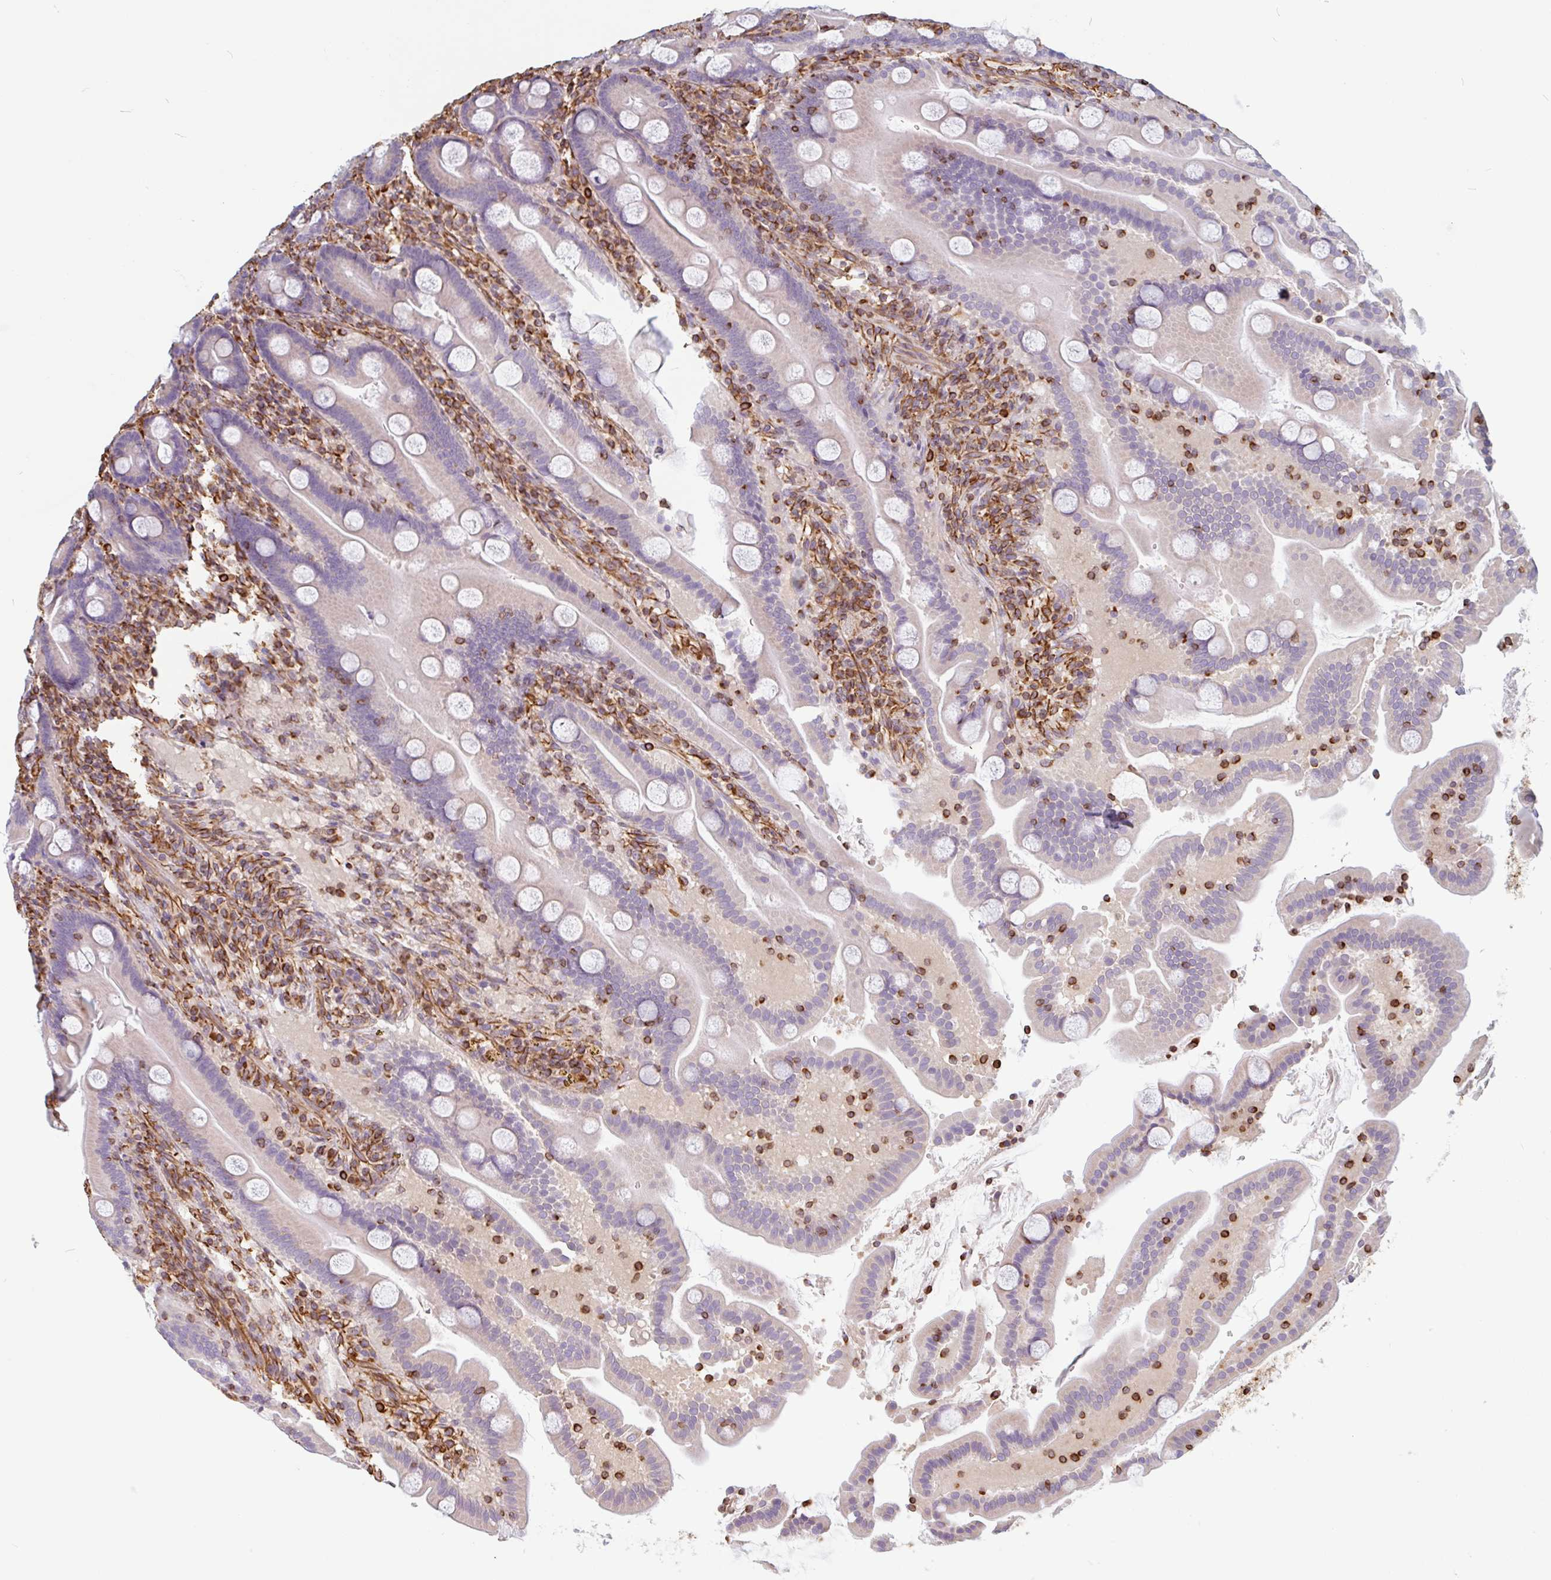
{"staining": {"intensity": "negative", "quantity": "none", "location": "none"}, "tissue": "duodenum", "cell_type": "Glandular cells", "image_type": "normal", "snomed": [{"axis": "morphology", "description": "Normal tissue, NOS"}, {"axis": "topography", "description": "Duodenum"}], "caption": "Duodenum was stained to show a protein in brown. There is no significant staining in glandular cells.", "gene": "PPFIA1", "patient": {"sex": "male", "age": 55}}